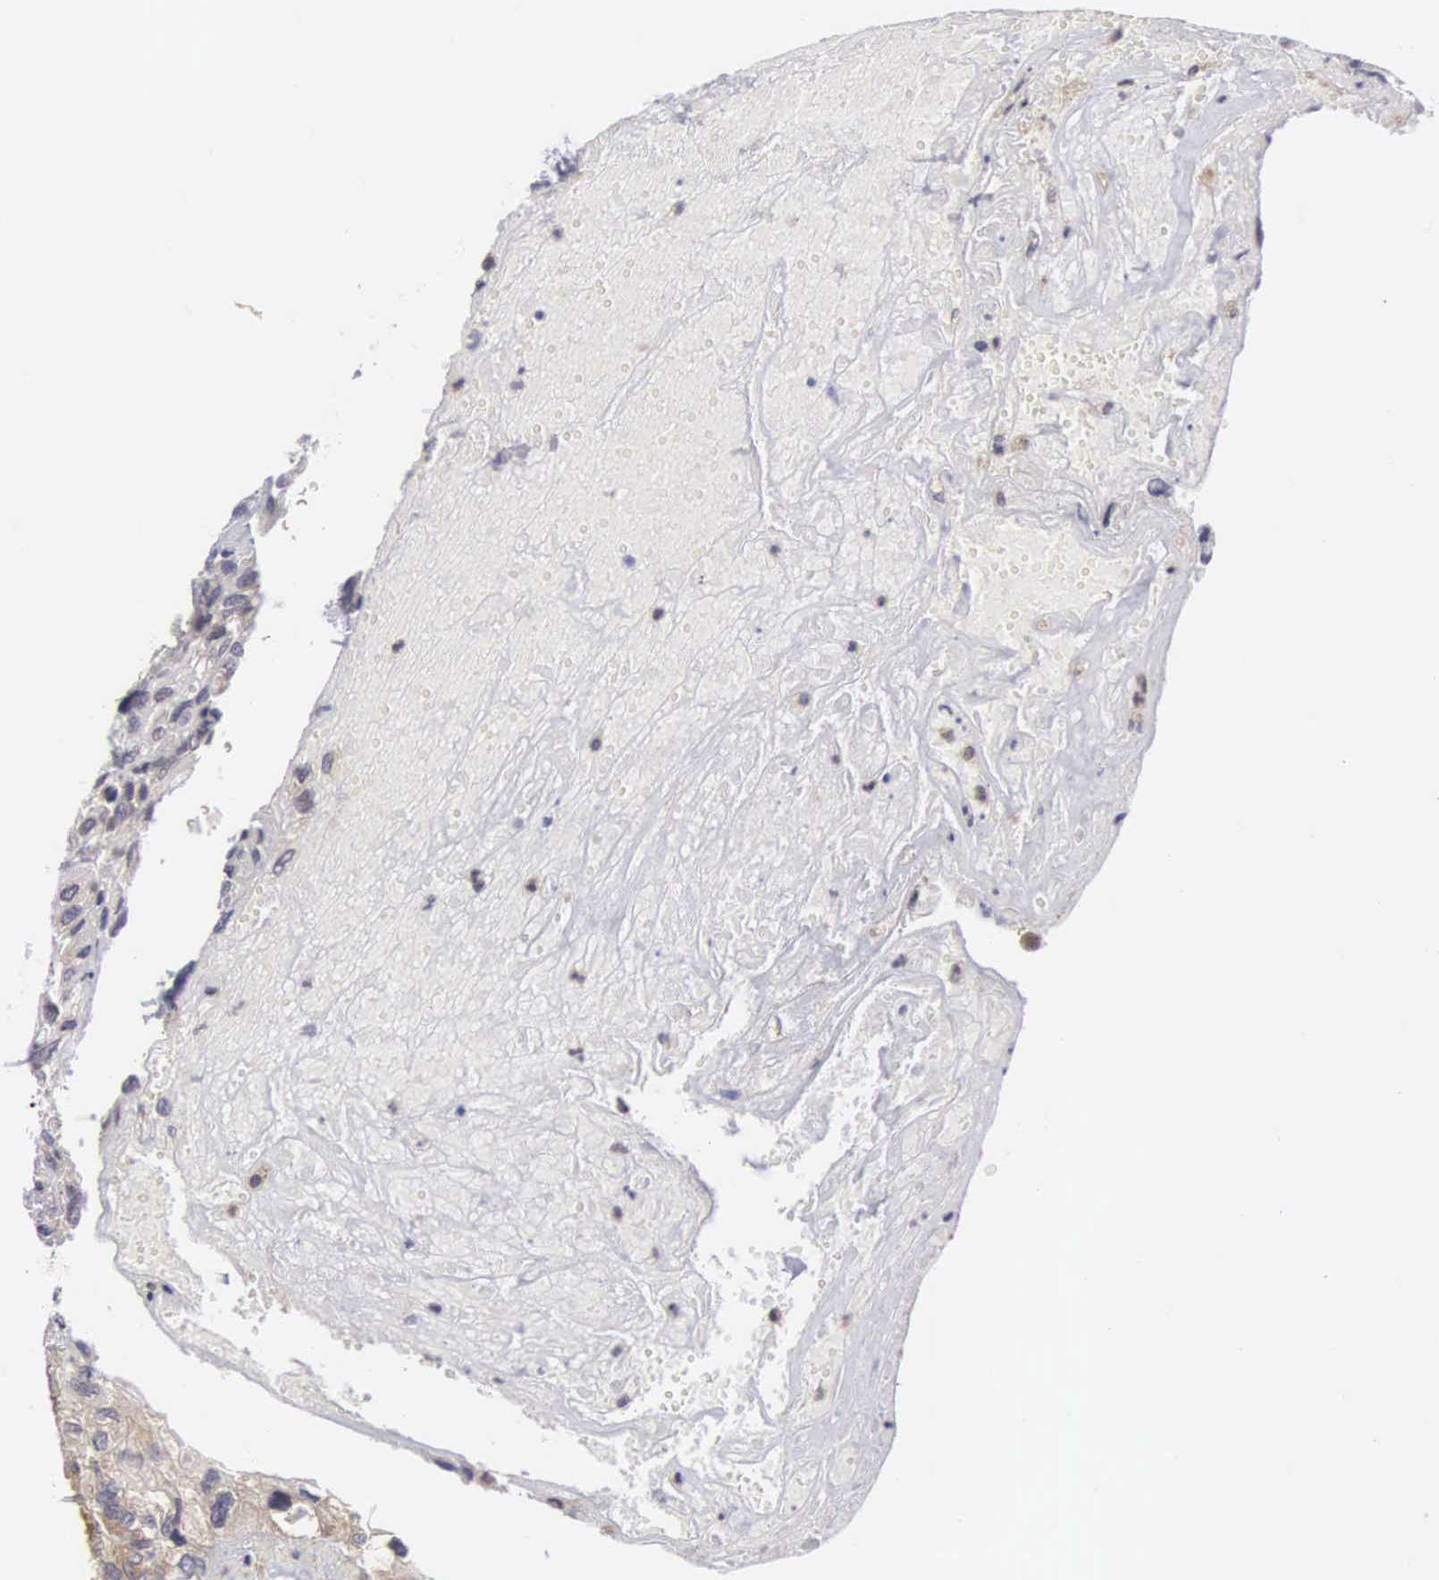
{"staining": {"intensity": "moderate", "quantity": ">75%", "location": "cytoplasmic/membranous"}, "tissue": "breast cancer", "cell_type": "Tumor cells", "image_type": "cancer", "snomed": [{"axis": "morphology", "description": "Neoplasm, malignant, NOS"}, {"axis": "topography", "description": "Breast"}], "caption": "Immunohistochemistry (IHC) (DAB) staining of human breast malignant neoplasm displays moderate cytoplasmic/membranous protein positivity in about >75% of tumor cells.", "gene": "GRIPAP1", "patient": {"sex": "female", "age": 50}}